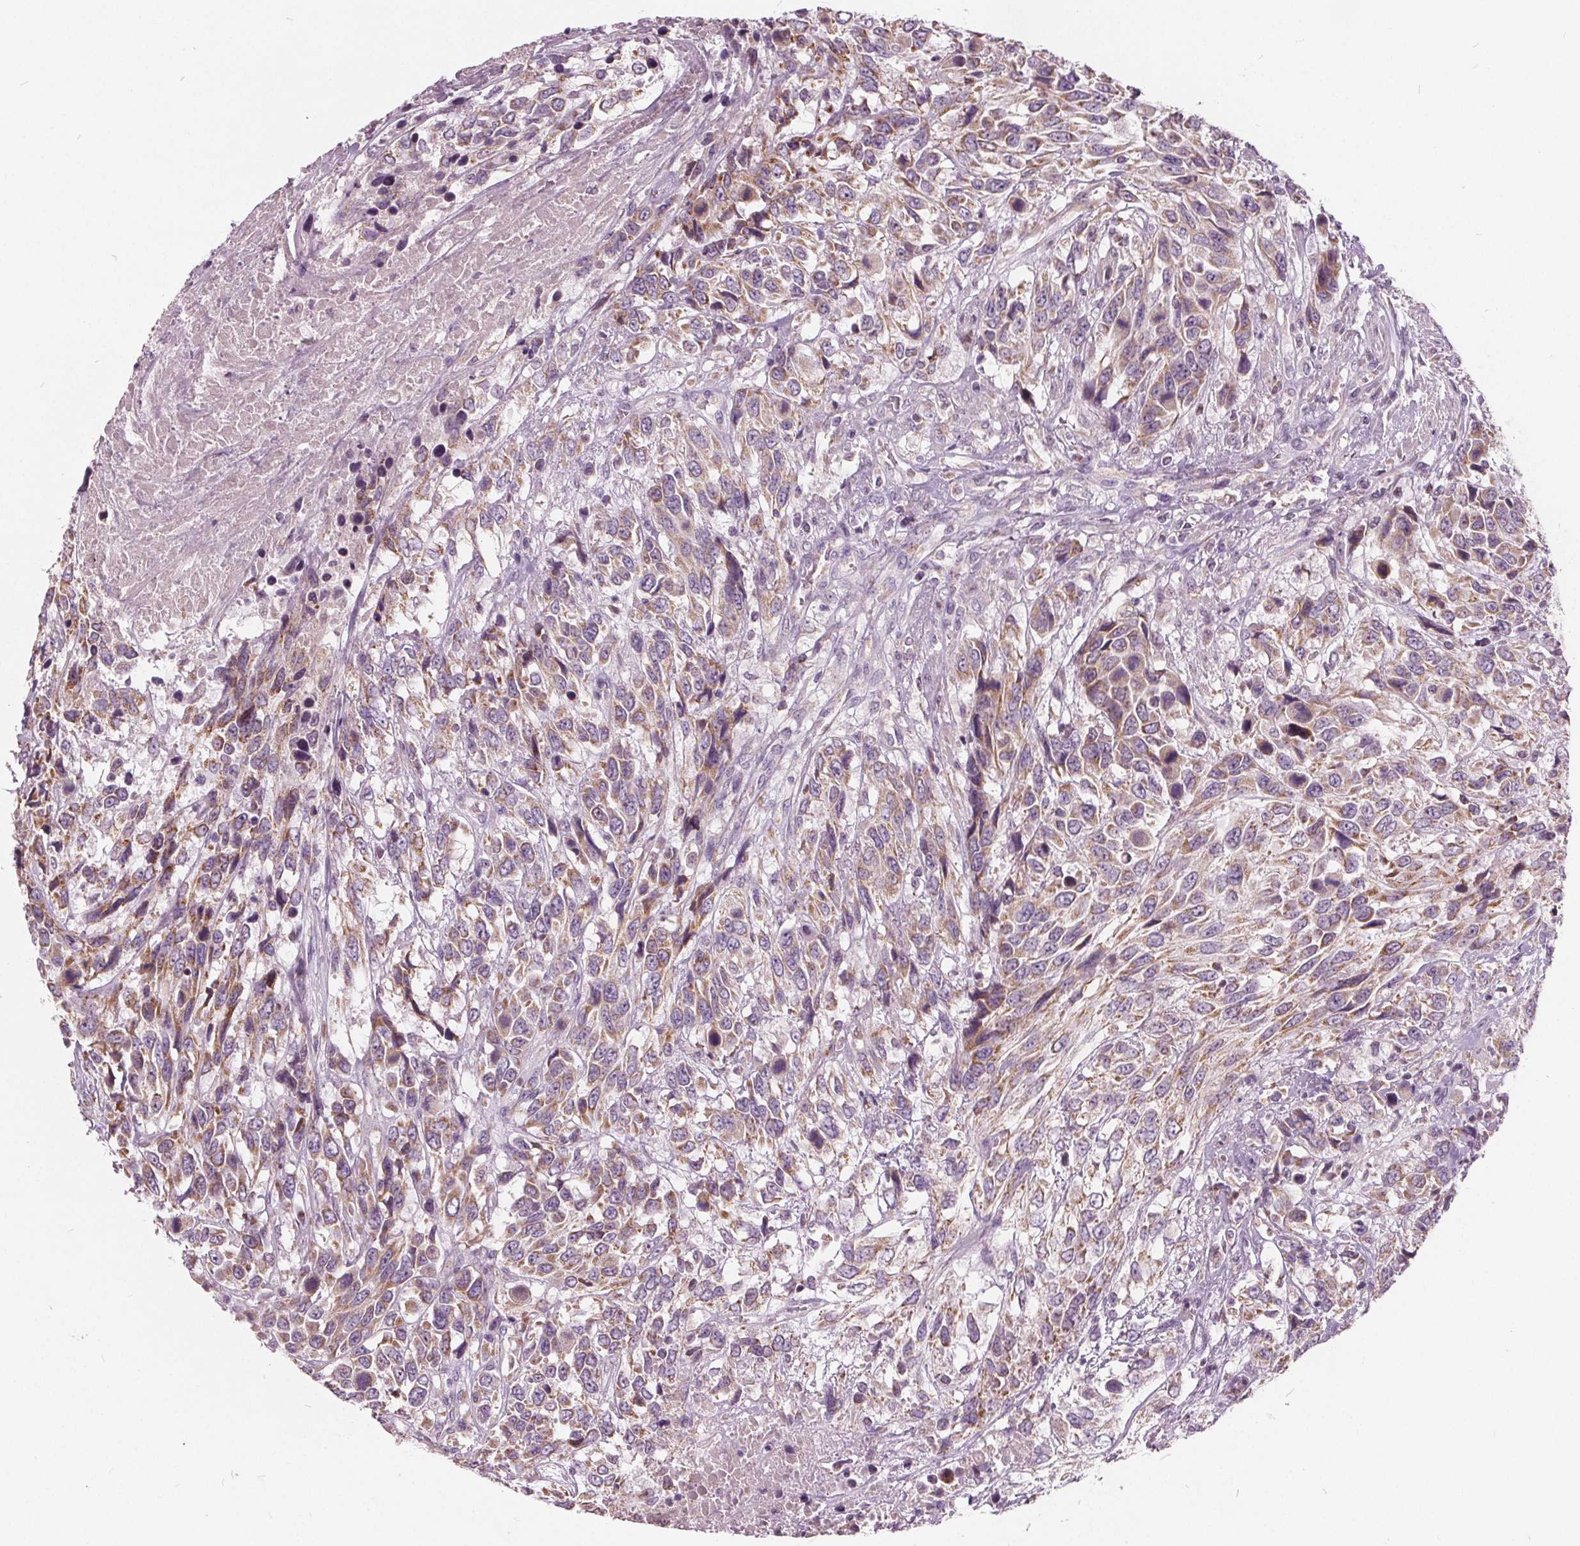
{"staining": {"intensity": "moderate", "quantity": ">75%", "location": "cytoplasmic/membranous"}, "tissue": "urothelial cancer", "cell_type": "Tumor cells", "image_type": "cancer", "snomed": [{"axis": "morphology", "description": "Urothelial carcinoma, High grade"}, {"axis": "topography", "description": "Urinary bladder"}], "caption": "Protein positivity by immunohistochemistry displays moderate cytoplasmic/membranous expression in about >75% of tumor cells in urothelial carcinoma (high-grade).", "gene": "ECI2", "patient": {"sex": "female", "age": 70}}